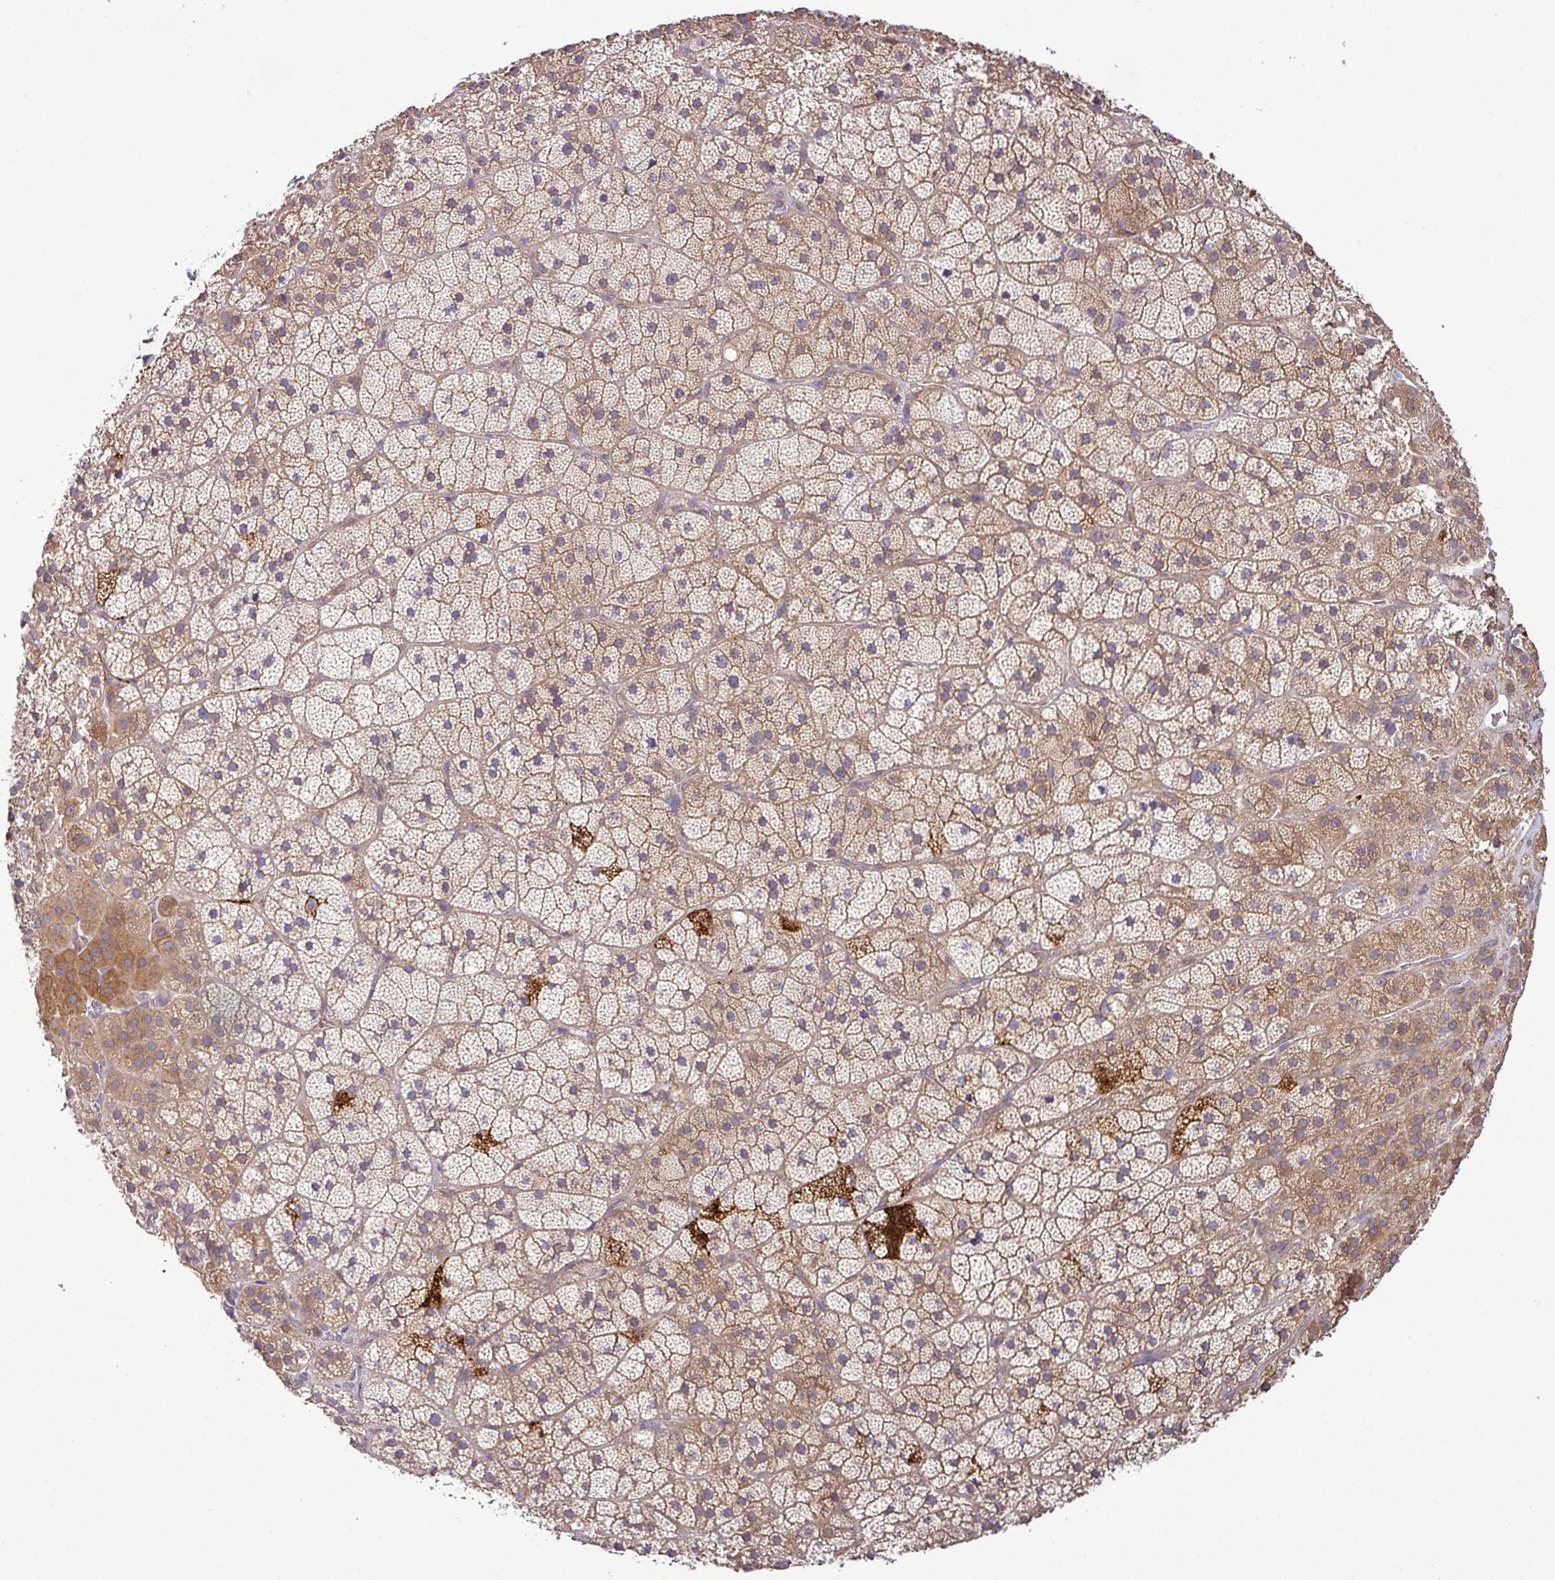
{"staining": {"intensity": "moderate", "quantity": ">75%", "location": "cytoplasmic/membranous"}, "tissue": "adrenal gland", "cell_type": "Glandular cells", "image_type": "normal", "snomed": [{"axis": "morphology", "description": "Normal tissue, NOS"}, {"axis": "topography", "description": "Adrenal gland"}], "caption": "A high-resolution image shows IHC staining of normal adrenal gland, which reveals moderate cytoplasmic/membranous staining in about >75% of glandular cells.", "gene": "TMEM107", "patient": {"sex": "male", "age": 57}}